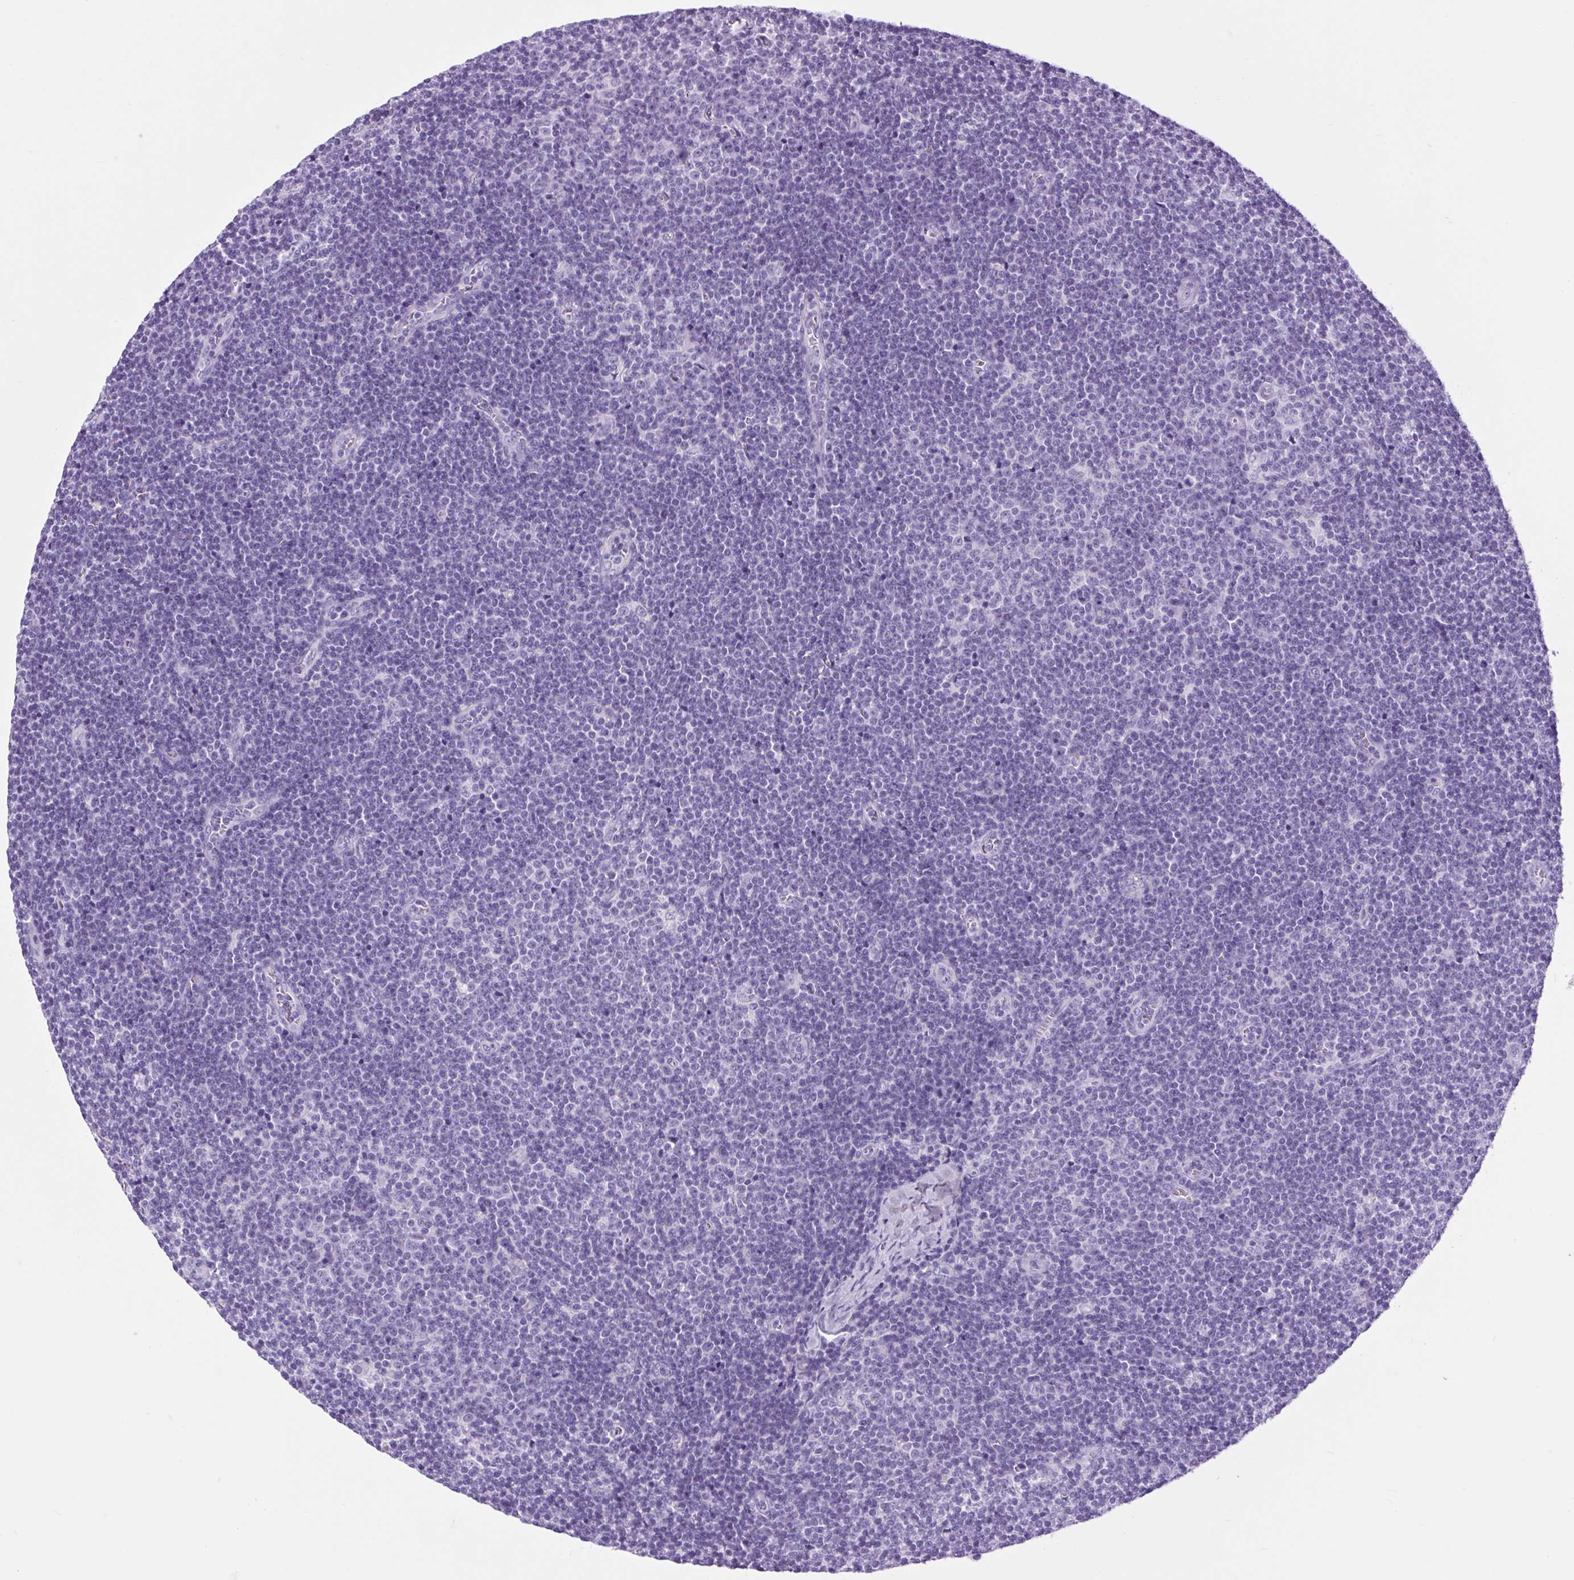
{"staining": {"intensity": "negative", "quantity": "none", "location": "none"}, "tissue": "lymphoma", "cell_type": "Tumor cells", "image_type": "cancer", "snomed": [{"axis": "morphology", "description": "Malignant lymphoma, non-Hodgkin's type, Low grade"}, {"axis": "topography", "description": "Lymph node"}], "caption": "This is a micrograph of immunohistochemistry staining of malignant lymphoma, non-Hodgkin's type (low-grade), which shows no staining in tumor cells.", "gene": "DPP6", "patient": {"sex": "male", "age": 48}}